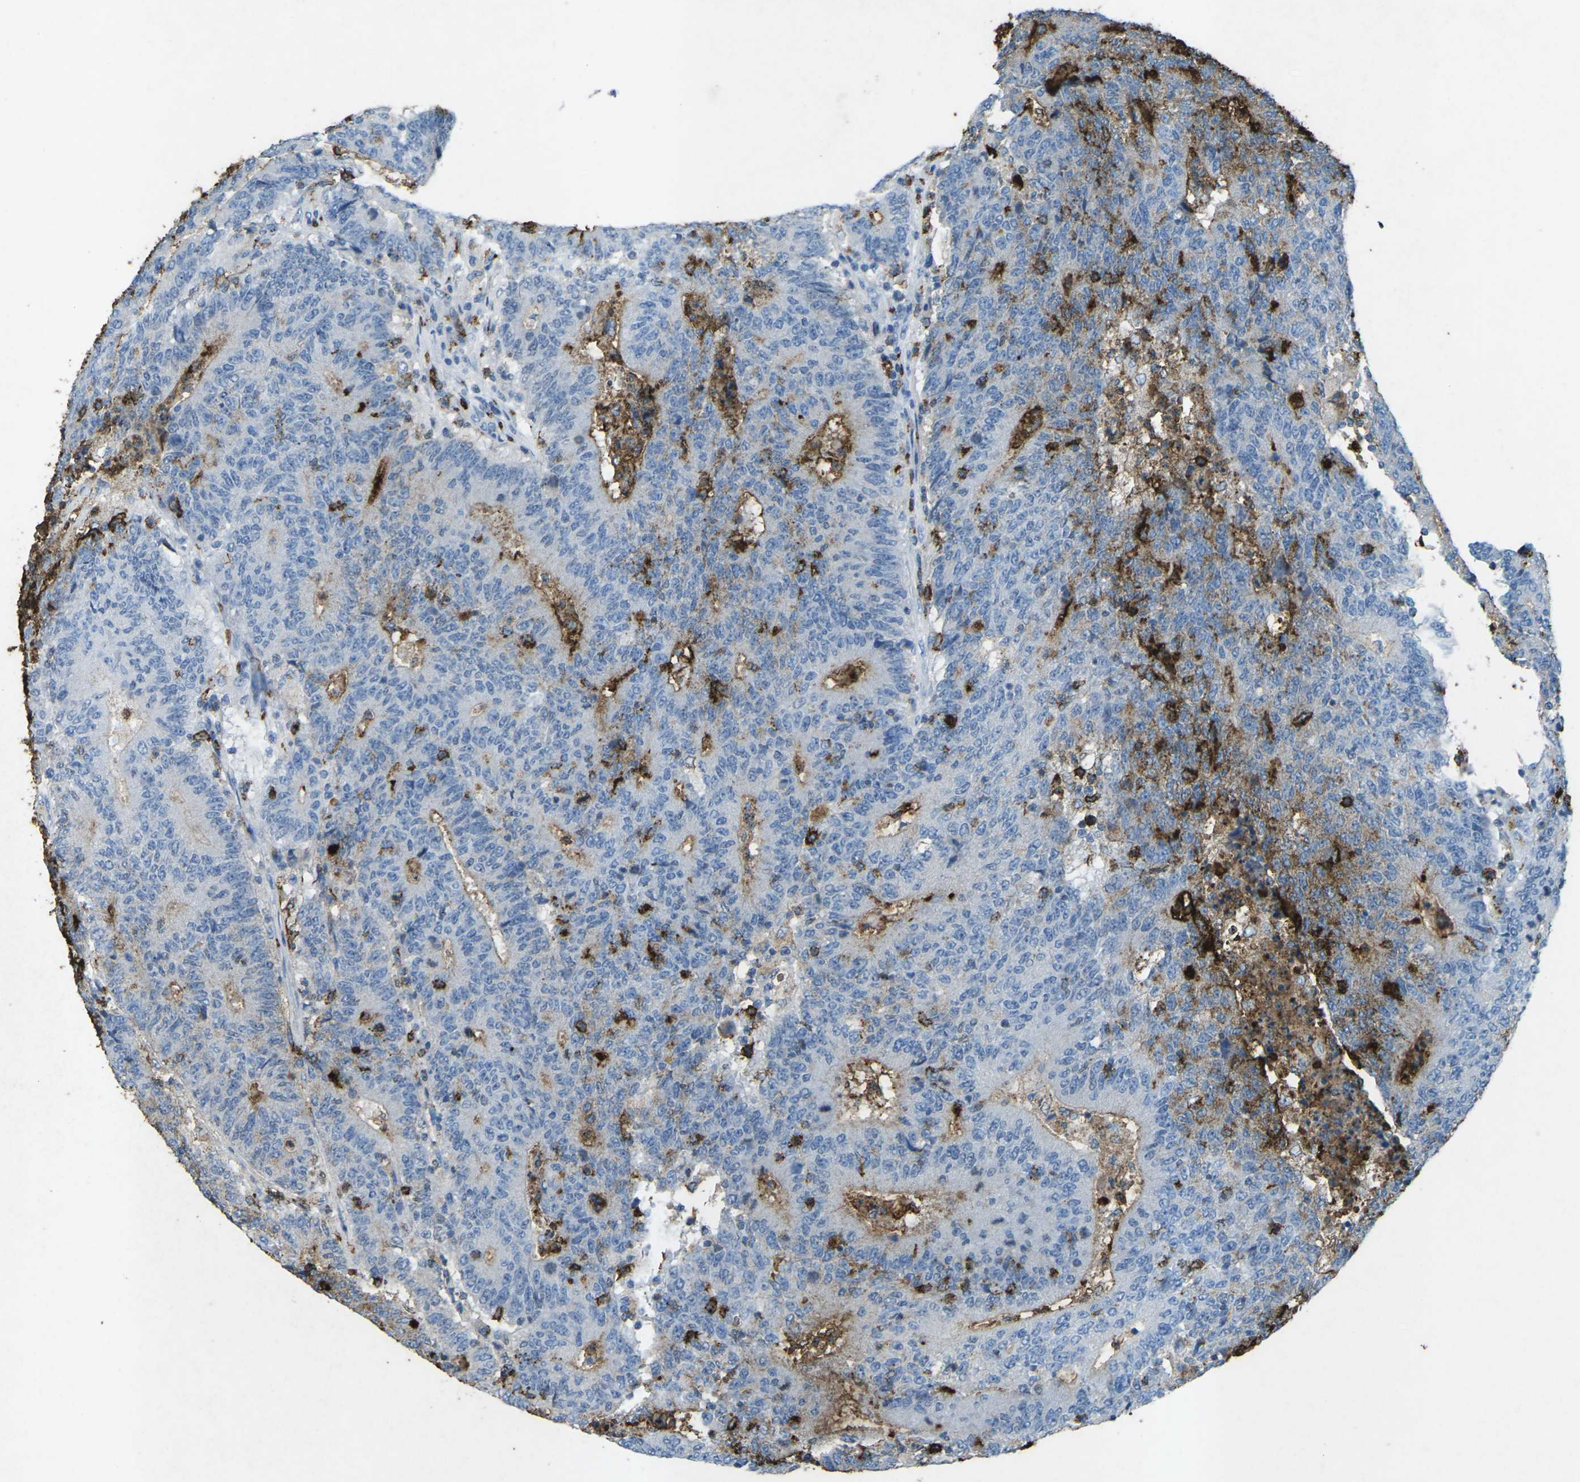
{"staining": {"intensity": "weak", "quantity": "25%-75%", "location": "cytoplasmic/membranous"}, "tissue": "colorectal cancer", "cell_type": "Tumor cells", "image_type": "cancer", "snomed": [{"axis": "morphology", "description": "Normal tissue, NOS"}, {"axis": "morphology", "description": "Adenocarcinoma, NOS"}, {"axis": "topography", "description": "Colon"}], "caption": "Protein expression analysis of human colorectal cancer reveals weak cytoplasmic/membranous positivity in about 25%-75% of tumor cells.", "gene": "CTAGE1", "patient": {"sex": "female", "age": 75}}